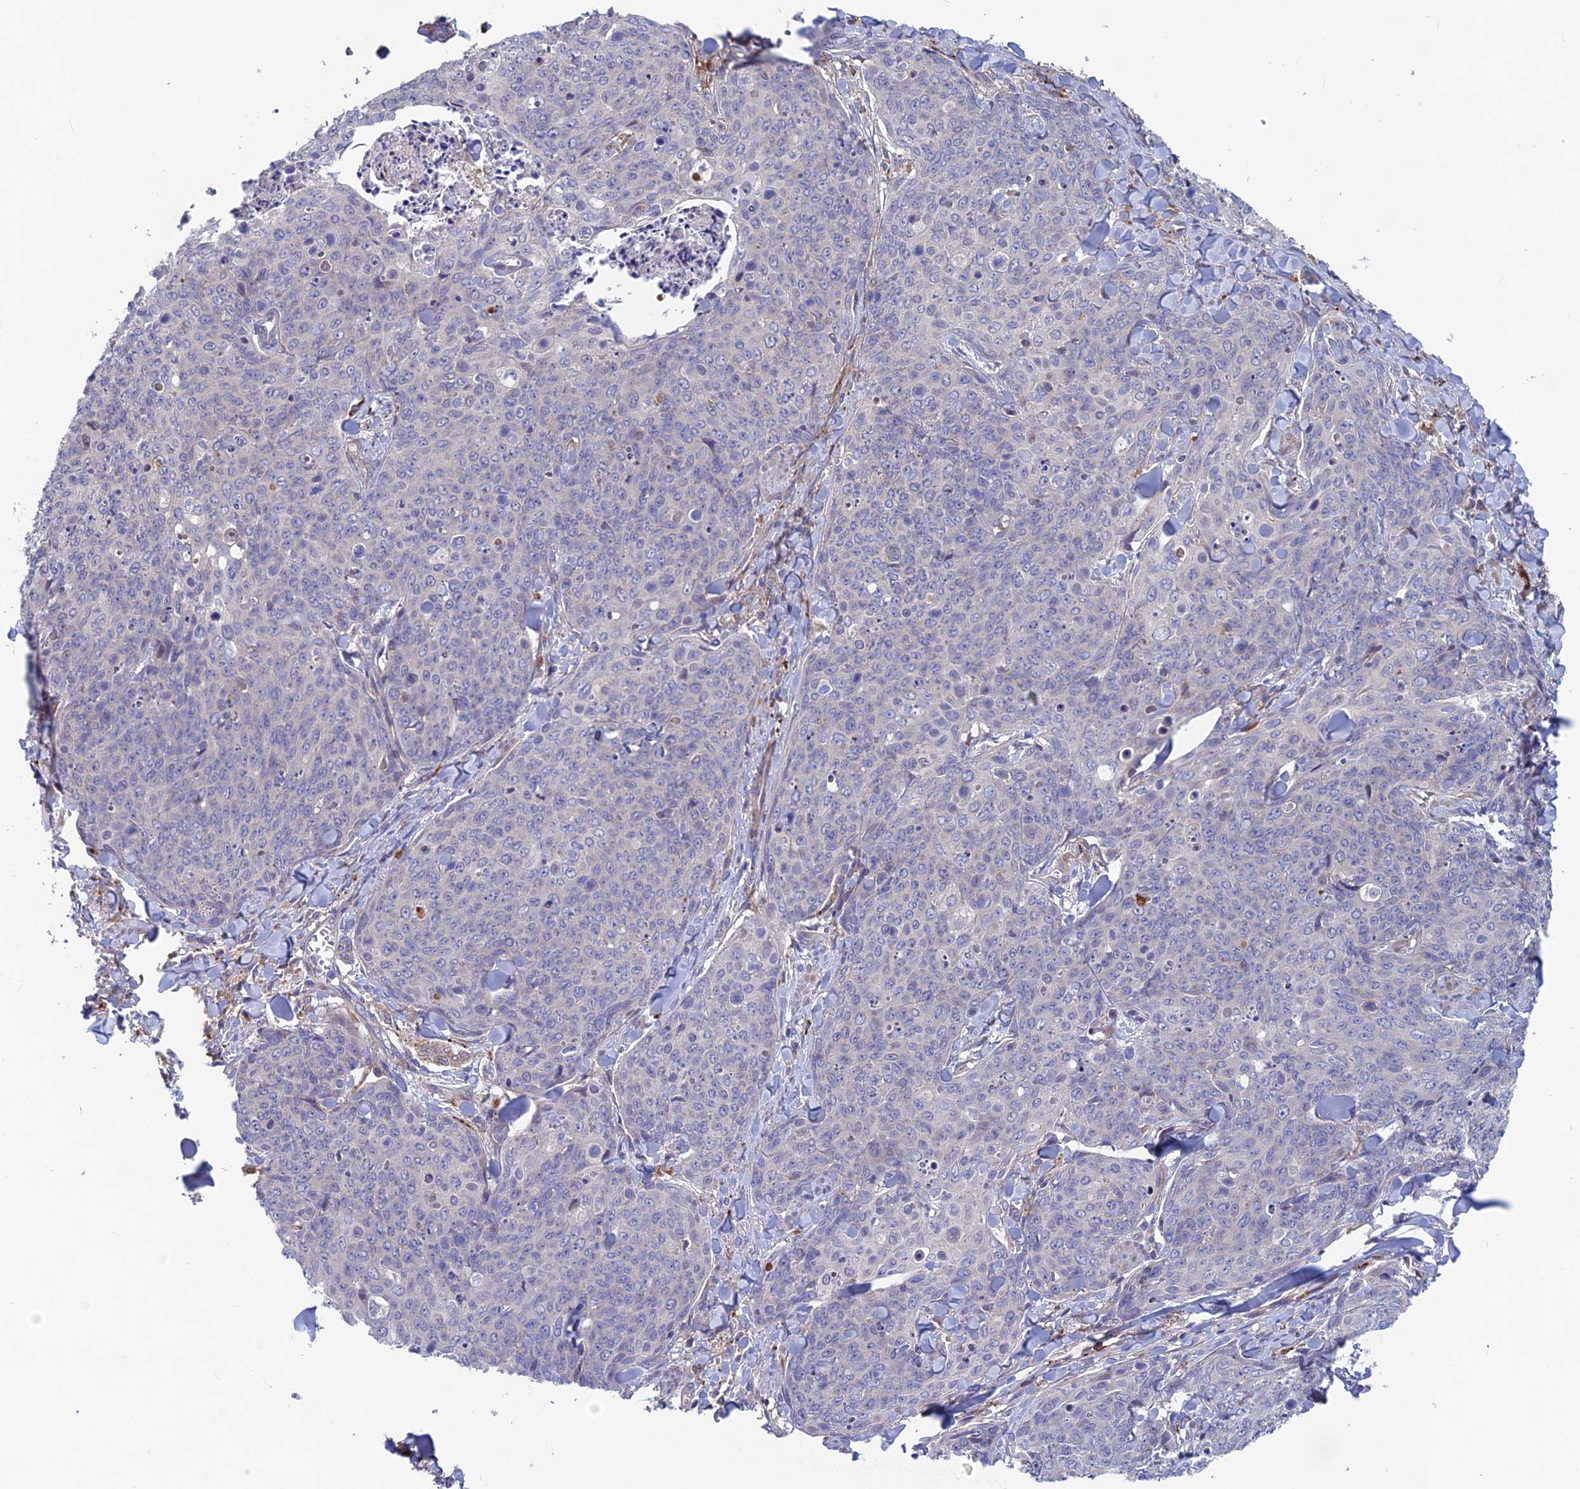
{"staining": {"intensity": "negative", "quantity": "none", "location": "none"}, "tissue": "skin cancer", "cell_type": "Tumor cells", "image_type": "cancer", "snomed": [{"axis": "morphology", "description": "Squamous cell carcinoma, NOS"}, {"axis": "topography", "description": "Skin"}, {"axis": "topography", "description": "Vulva"}], "caption": "Protein analysis of skin squamous cell carcinoma reveals no significant staining in tumor cells. The staining was performed using DAB (3,3'-diaminobenzidine) to visualize the protein expression in brown, while the nuclei were stained in blue with hematoxylin (Magnification: 20x).", "gene": "BLTP2", "patient": {"sex": "female", "age": 85}}